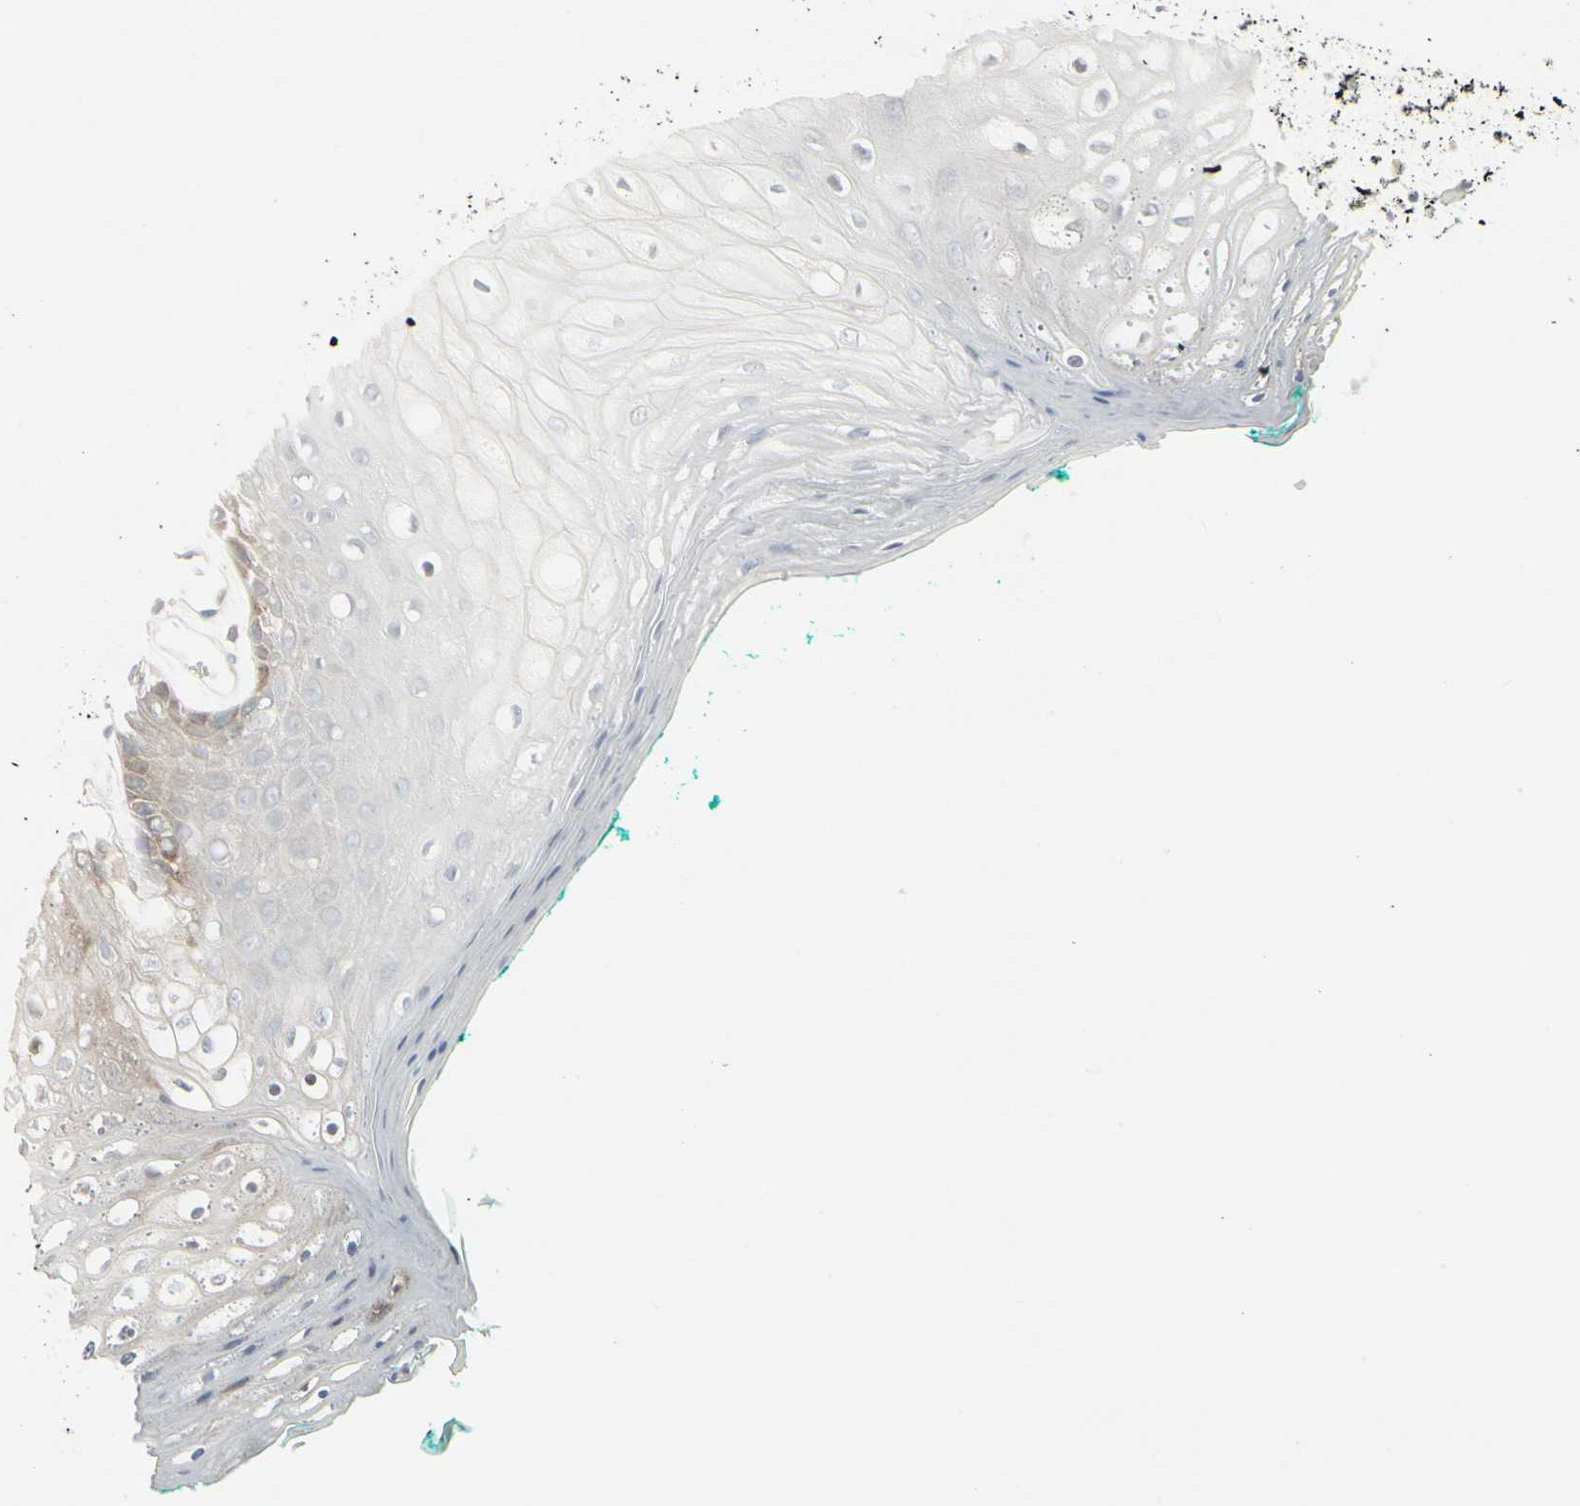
{"staining": {"intensity": "weak", "quantity": "25%-75%", "location": "cytoplasmic/membranous"}, "tissue": "oral mucosa", "cell_type": "Squamous epithelial cells", "image_type": "normal", "snomed": [{"axis": "morphology", "description": "Normal tissue, NOS"}, {"axis": "morphology", "description": "Squamous cell carcinoma, NOS"}, {"axis": "topography", "description": "Skeletal muscle"}, {"axis": "topography", "description": "Oral tissue"}, {"axis": "topography", "description": "Head-Neck"}], "caption": "Squamous epithelial cells exhibit low levels of weak cytoplasmic/membranous expression in about 25%-75% of cells in unremarkable oral mucosa. Nuclei are stained in blue.", "gene": "IGFBP6", "patient": {"sex": "female", "age": 84}}